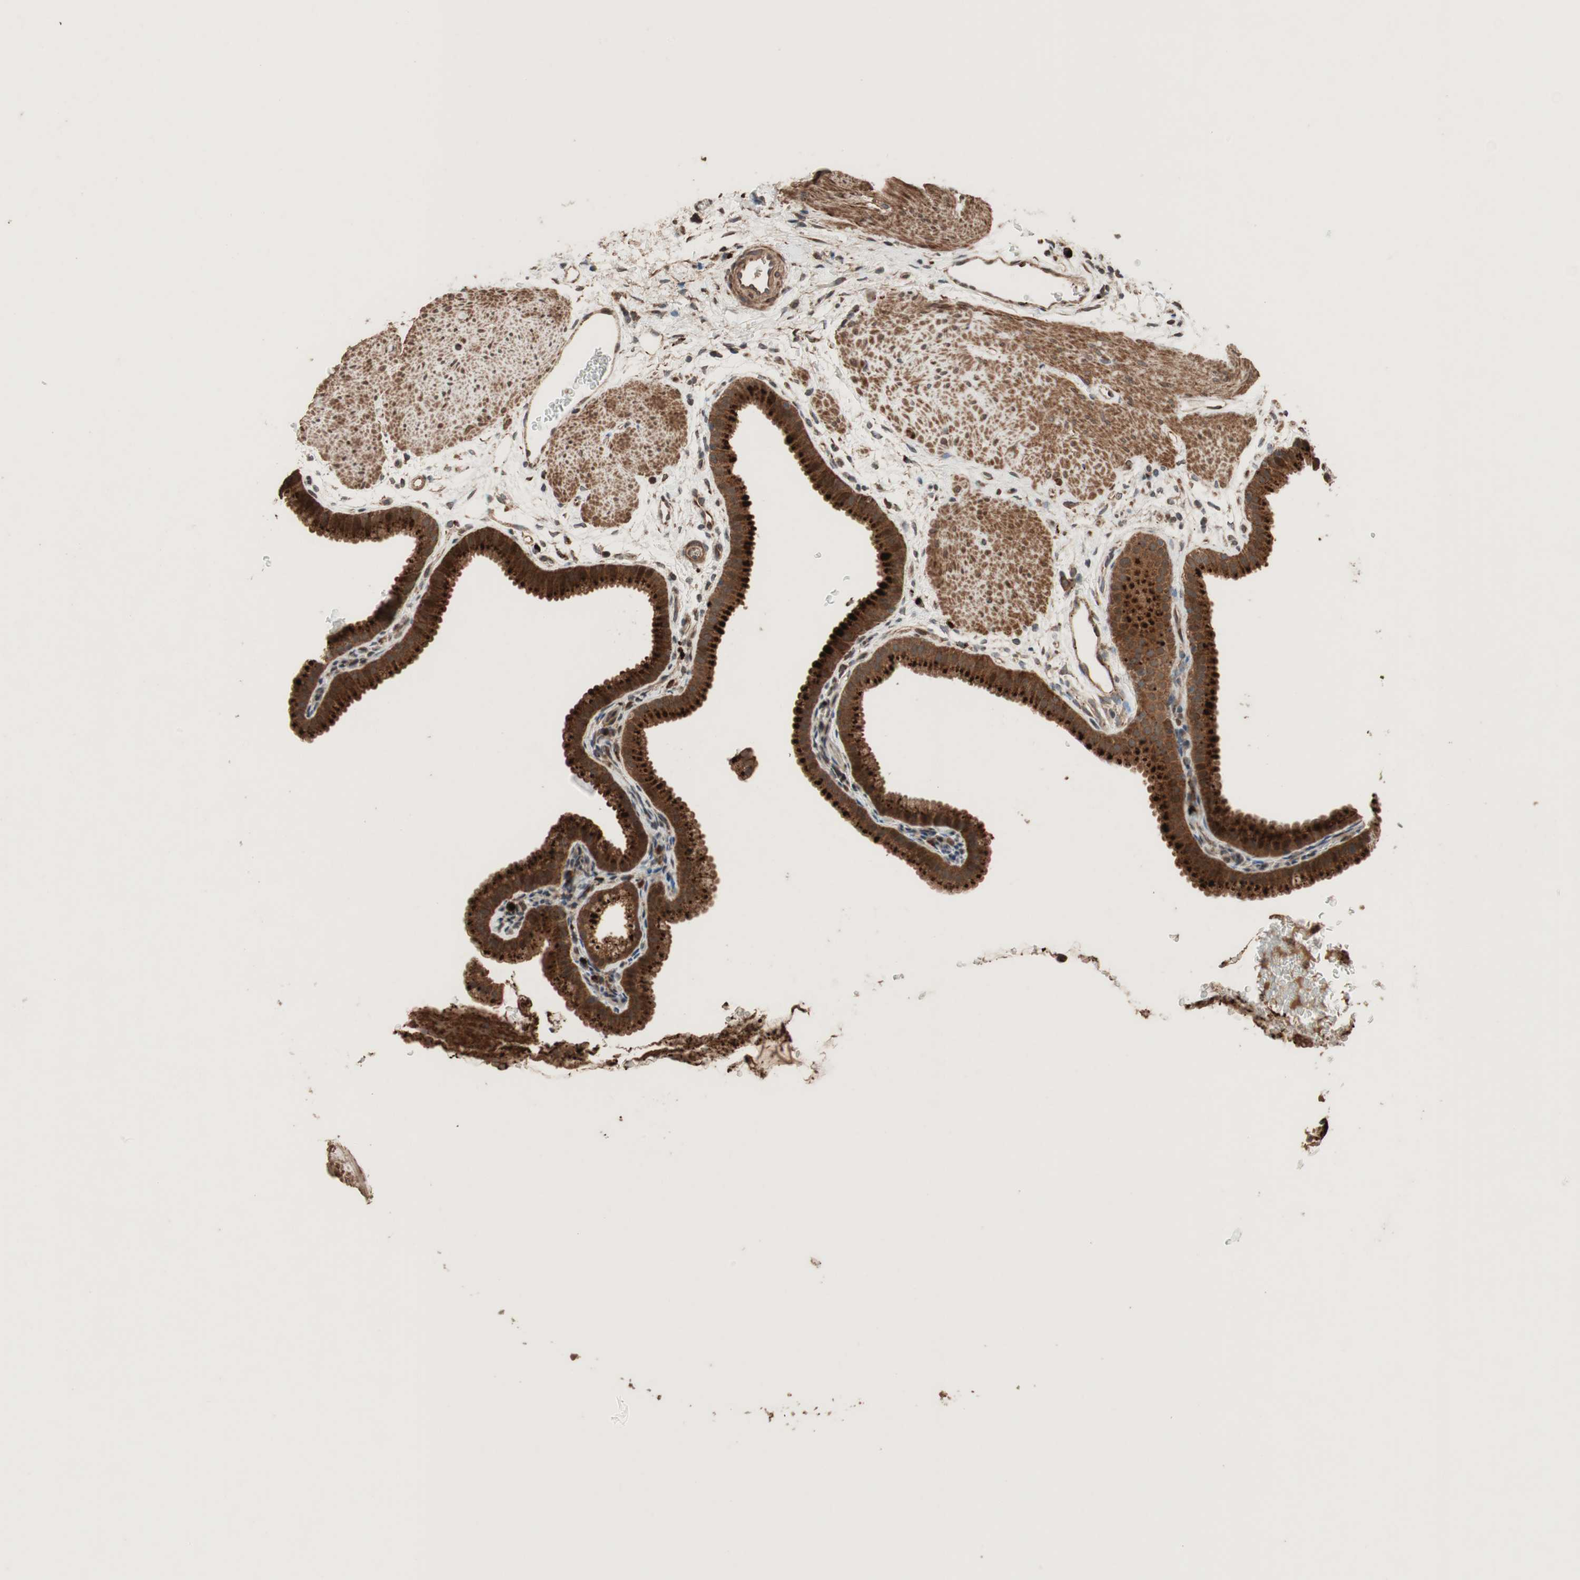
{"staining": {"intensity": "strong", "quantity": ">75%", "location": "cytoplasmic/membranous"}, "tissue": "gallbladder", "cell_type": "Glandular cells", "image_type": "normal", "snomed": [{"axis": "morphology", "description": "Normal tissue, NOS"}, {"axis": "topography", "description": "Gallbladder"}], "caption": "DAB immunohistochemical staining of benign human gallbladder displays strong cytoplasmic/membranous protein staining in about >75% of glandular cells. (DAB IHC, brown staining for protein, blue staining for nuclei).", "gene": "RAB1A", "patient": {"sex": "female", "age": 64}}